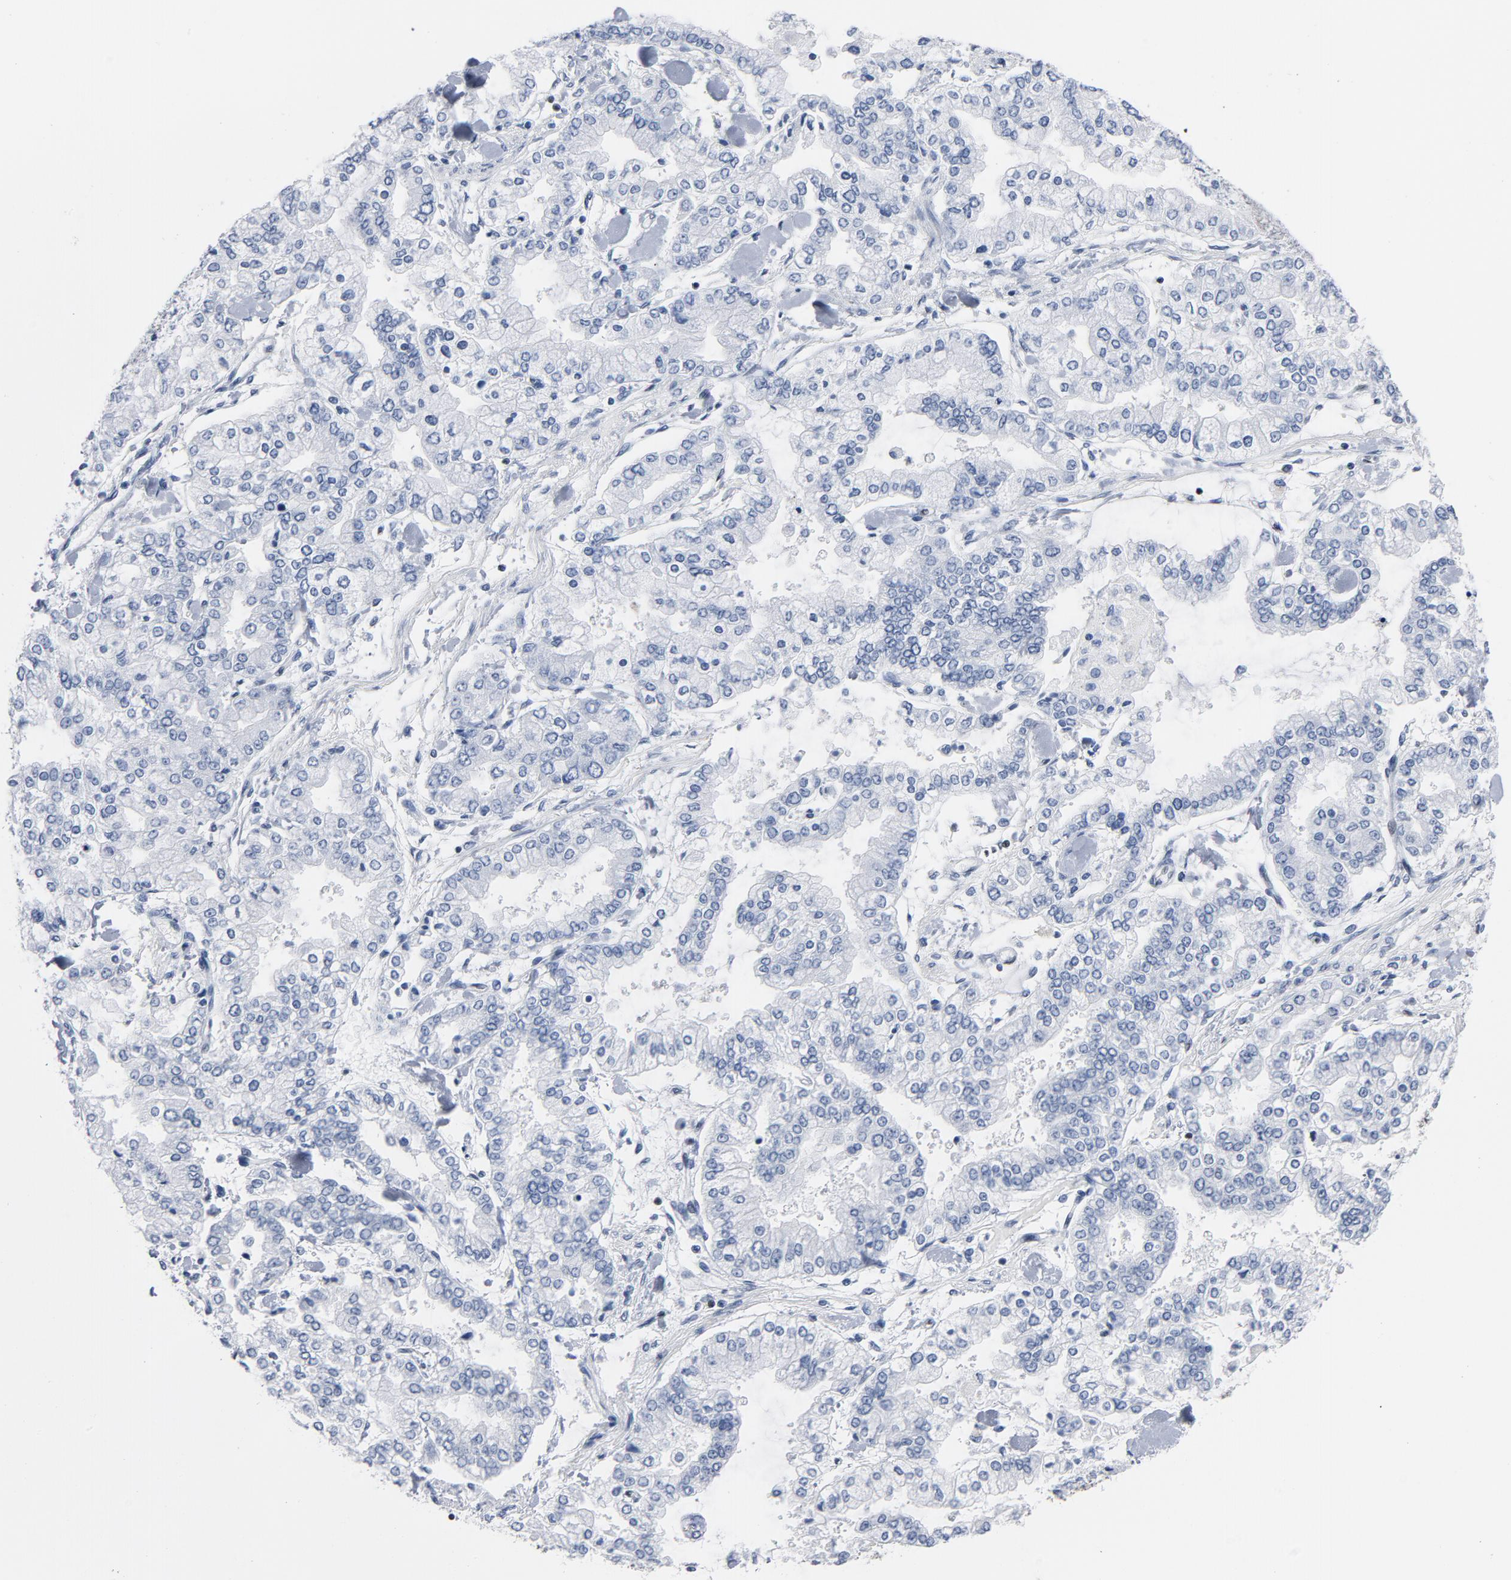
{"staining": {"intensity": "moderate", "quantity": "<25%", "location": "nuclear"}, "tissue": "stomach cancer", "cell_type": "Tumor cells", "image_type": "cancer", "snomed": [{"axis": "morphology", "description": "Normal tissue, NOS"}, {"axis": "morphology", "description": "Adenocarcinoma, NOS"}, {"axis": "topography", "description": "Stomach, upper"}, {"axis": "topography", "description": "Stomach"}], "caption": "A brown stain highlights moderate nuclear staining of a protein in human stomach cancer (adenocarcinoma) tumor cells.", "gene": "CSTF2", "patient": {"sex": "male", "age": 76}}